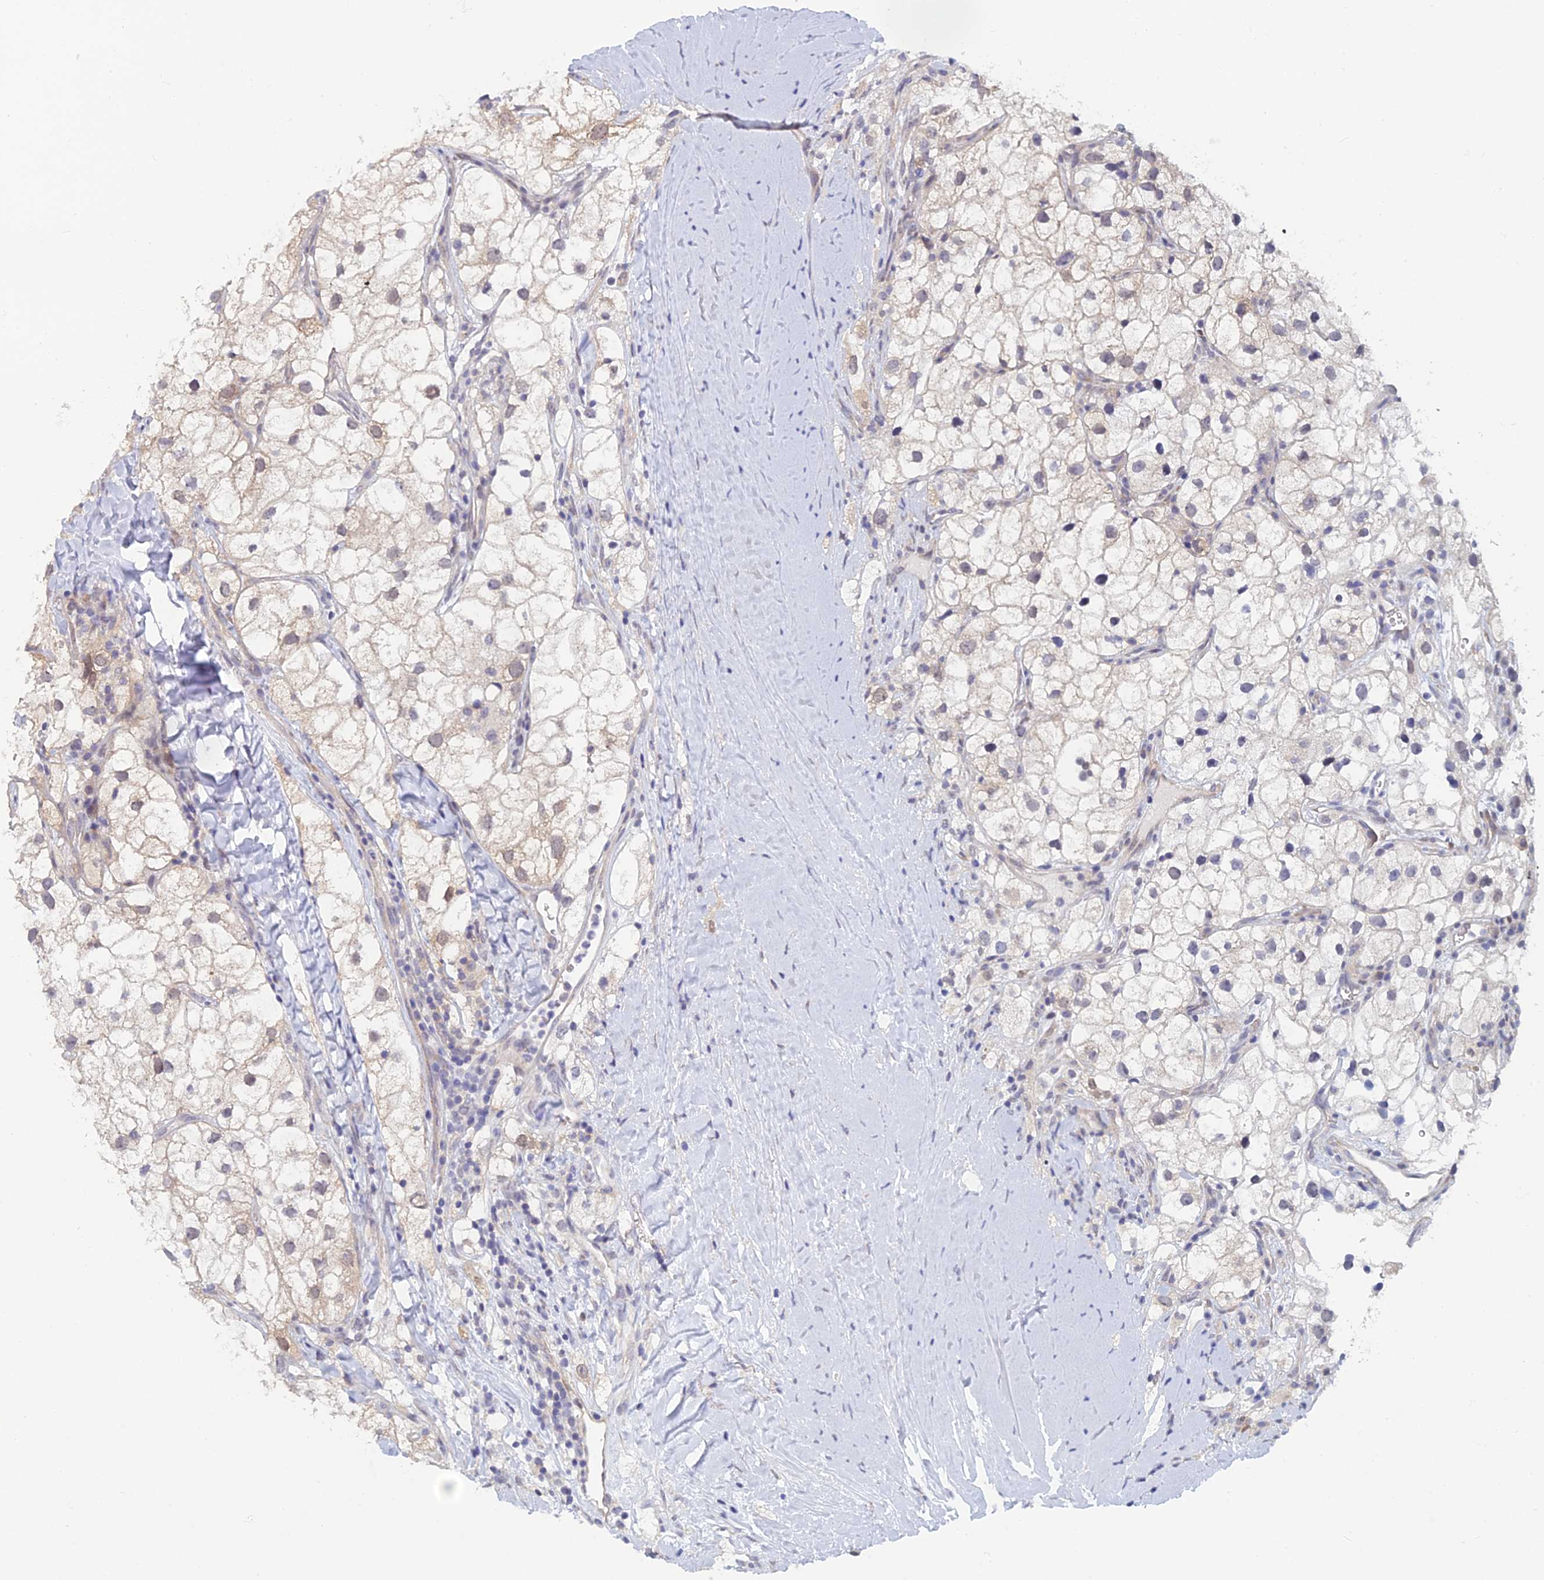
{"staining": {"intensity": "negative", "quantity": "none", "location": "none"}, "tissue": "renal cancer", "cell_type": "Tumor cells", "image_type": "cancer", "snomed": [{"axis": "morphology", "description": "Adenocarcinoma, NOS"}, {"axis": "topography", "description": "Kidney"}], "caption": "Immunohistochemical staining of adenocarcinoma (renal) demonstrates no significant expression in tumor cells.", "gene": "SRA1", "patient": {"sex": "male", "age": 59}}